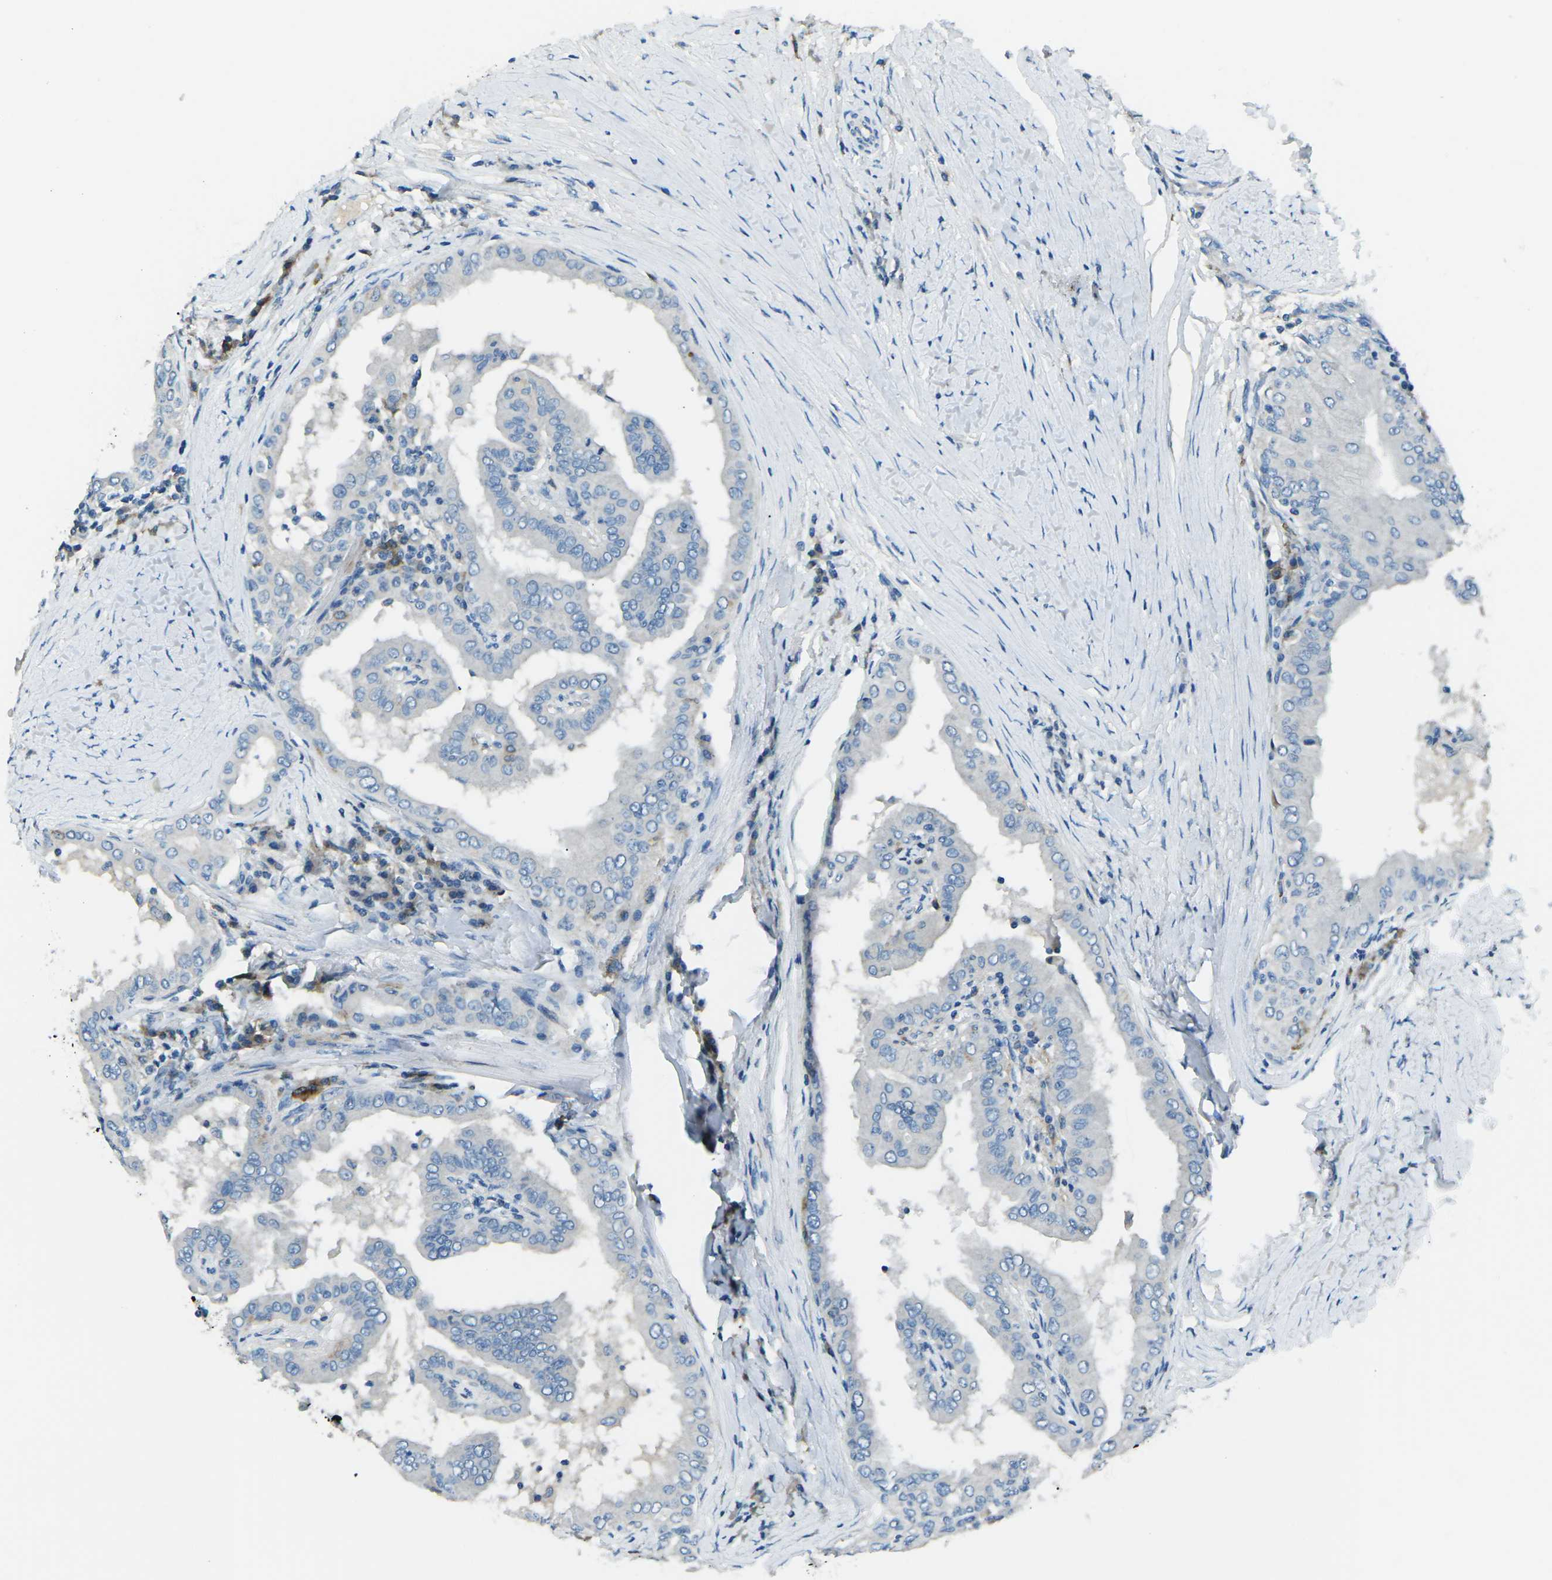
{"staining": {"intensity": "negative", "quantity": "none", "location": "none"}, "tissue": "thyroid cancer", "cell_type": "Tumor cells", "image_type": "cancer", "snomed": [{"axis": "morphology", "description": "Papillary adenocarcinoma, NOS"}, {"axis": "topography", "description": "Thyroid gland"}], "caption": "An IHC micrograph of papillary adenocarcinoma (thyroid) is shown. There is no staining in tumor cells of papillary adenocarcinoma (thyroid).", "gene": "CD1D", "patient": {"sex": "male", "age": 33}}